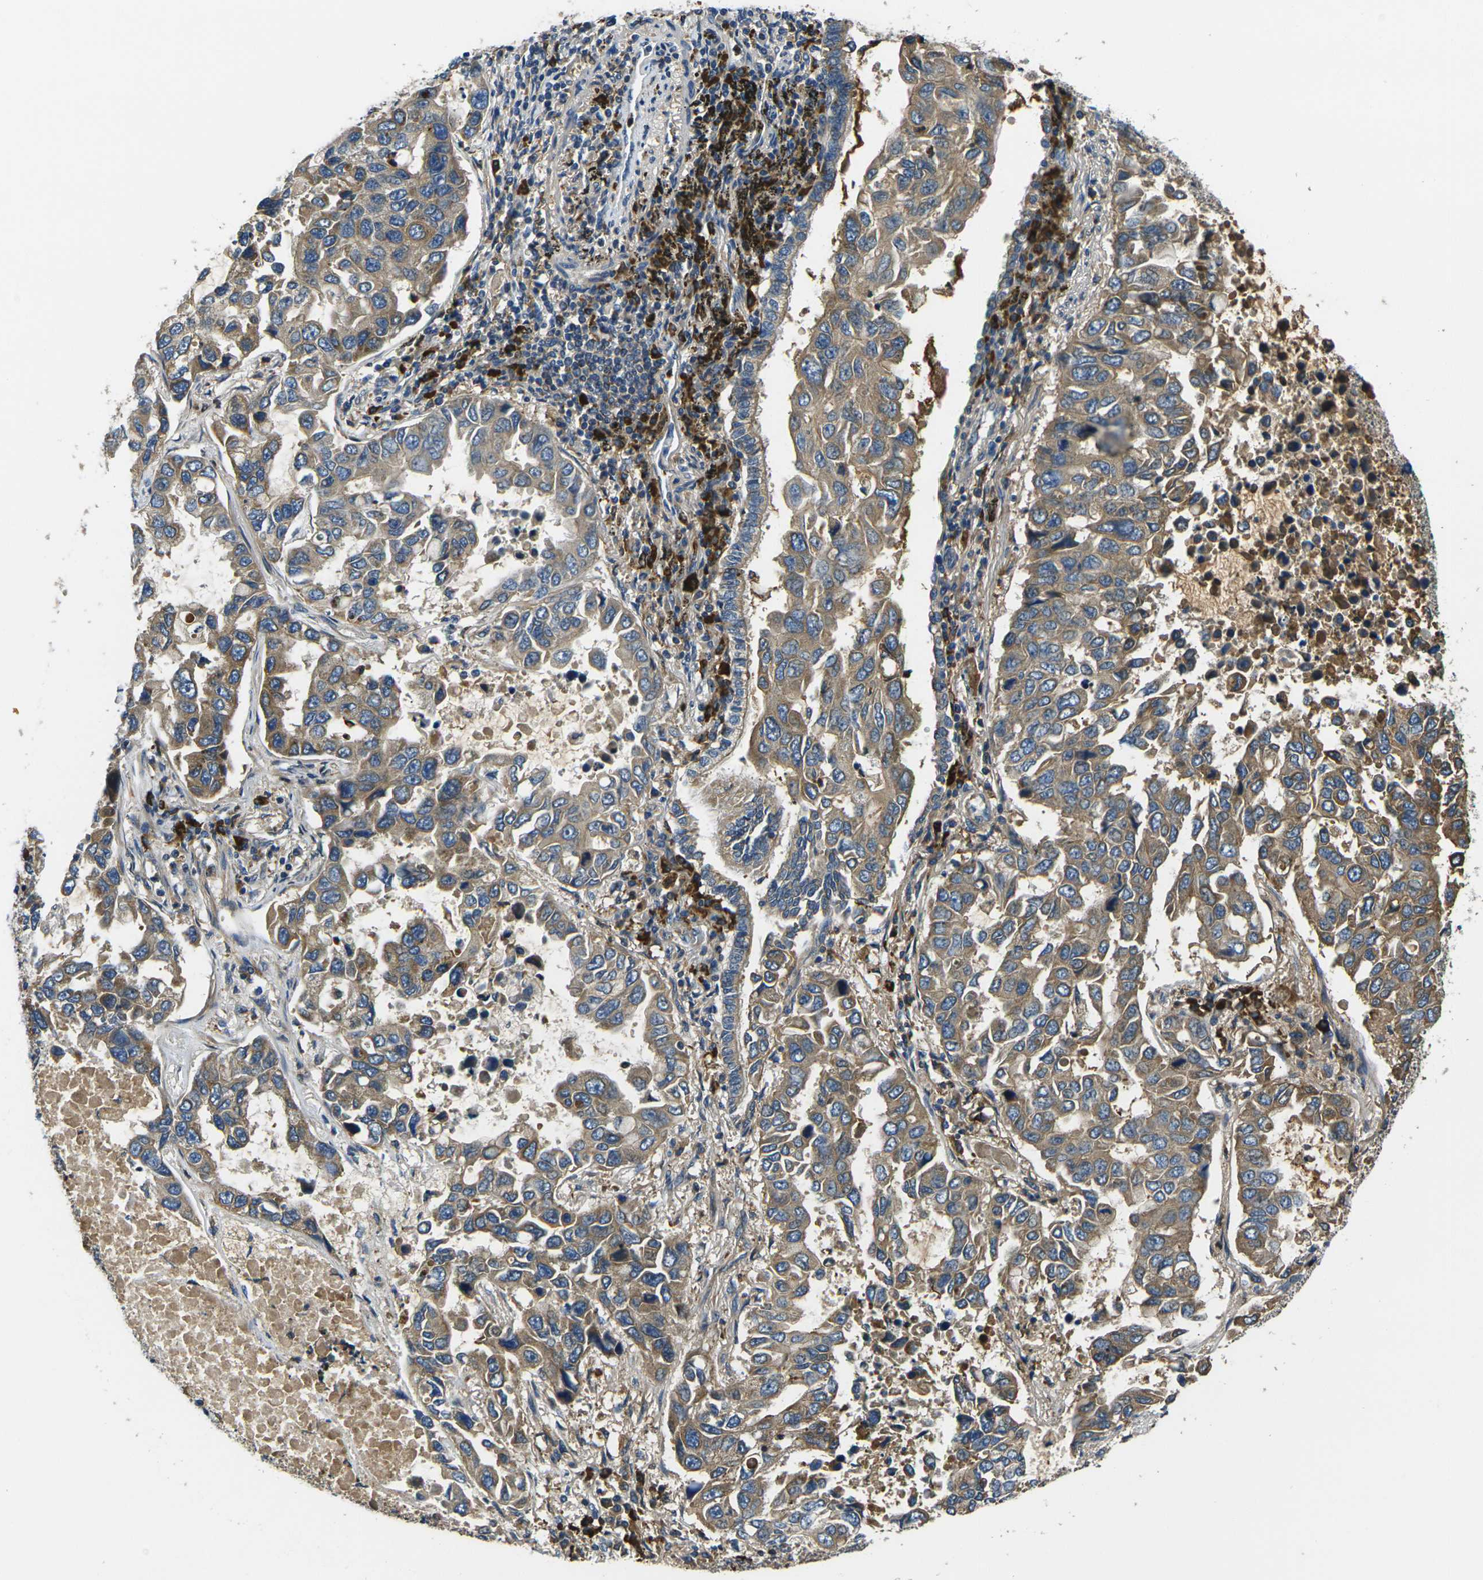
{"staining": {"intensity": "moderate", "quantity": ">75%", "location": "cytoplasmic/membranous"}, "tissue": "lung cancer", "cell_type": "Tumor cells", "image_type": "cancer", "snomed": [{"axis": "morphology", "description": "Adenocarcinoma, NOS"}, {"axis": "topography", "description": "Lung"}], "caption": "A brown stain labels moderate cytoplasmic/membranous expression of a protein in human lung cancer (adenocarcinoma) tumor cells. The protein is shown in brown color, while the nuclei are stained blue.", "gene": "RAB1B", "patient": {"sex": "male", "age": 64}}